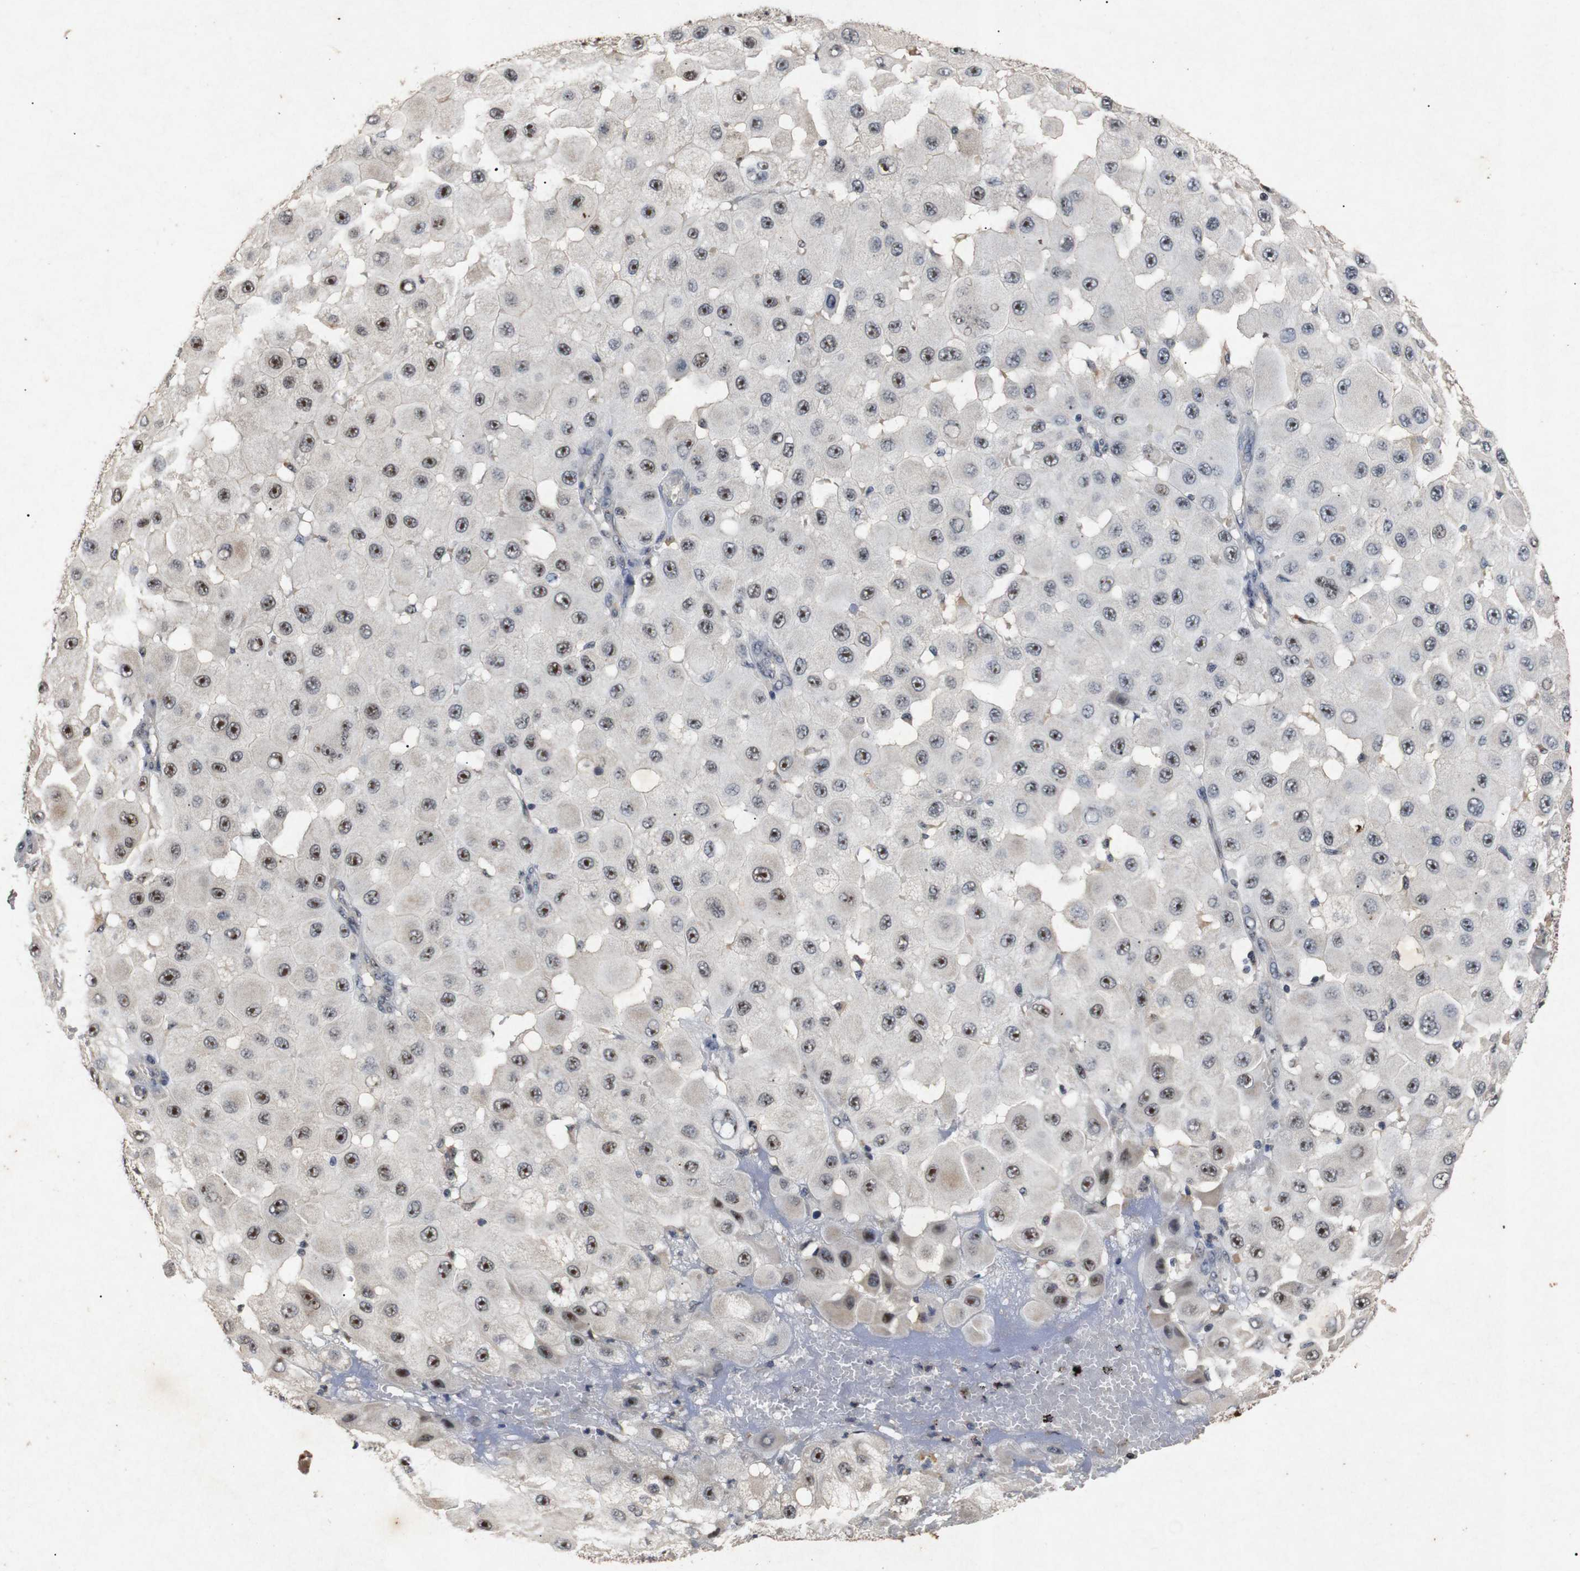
{"staining": {"intensity": "strong", "quantity": ">75%", "location": "nuclear"}, "tissue": "melanoma", "cell_type": "Tumor cells", "image_type": "cancer", "snomed": [{"axis": "morphology", "description": "Malignant melanoma, NOS"}, {"axis": "topography", "description": "Skin"}], "caption": "About >75% of tumor cells in malignant melanoma demonstrate strong nuclear protein staining as visualized by brown immunohistochemical staining.", "gene": "PARN", "patient": {"sex": "female", "age": 81}}